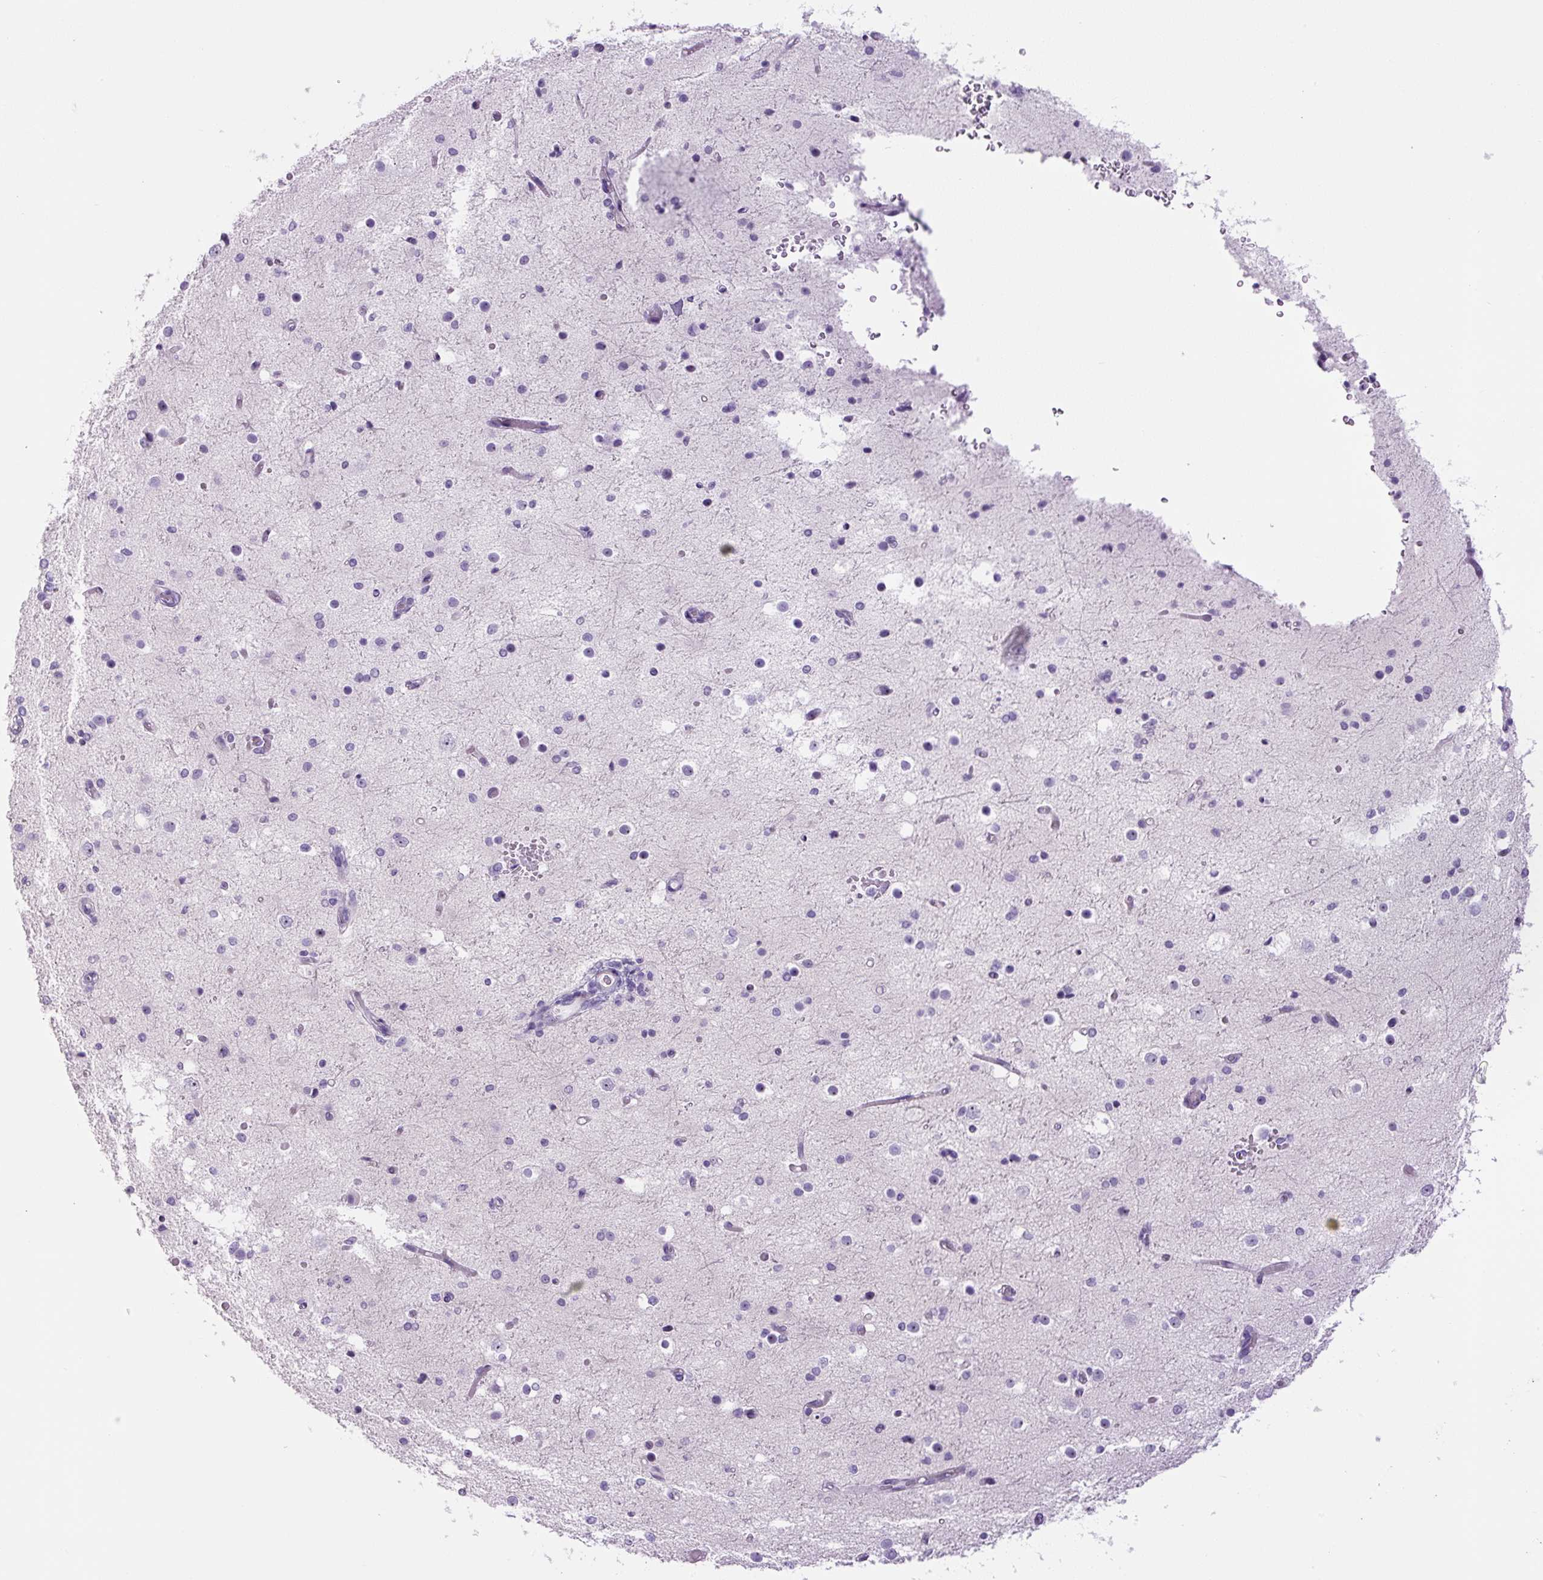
{"staining": {"intensity": "negative", "quantity": "none", "location": "none"}, "tissue": "cerebral cortex", "cell_type": "Endothelial cells", "image_type": "normal", "snomed": [{"axis": "morphology", "description": "Normal tissue, NOS"}, {"axis": "morphology", "description": "Inflammation, NOS"}, {"axis": "topography", "description": "Cerebral cortex"}], "caption": "Endothelial cells show no significant positivity in normal cerebral cortex.", "gene": "TMEM151B", "patient": {"sex": "male", "age": 6}}